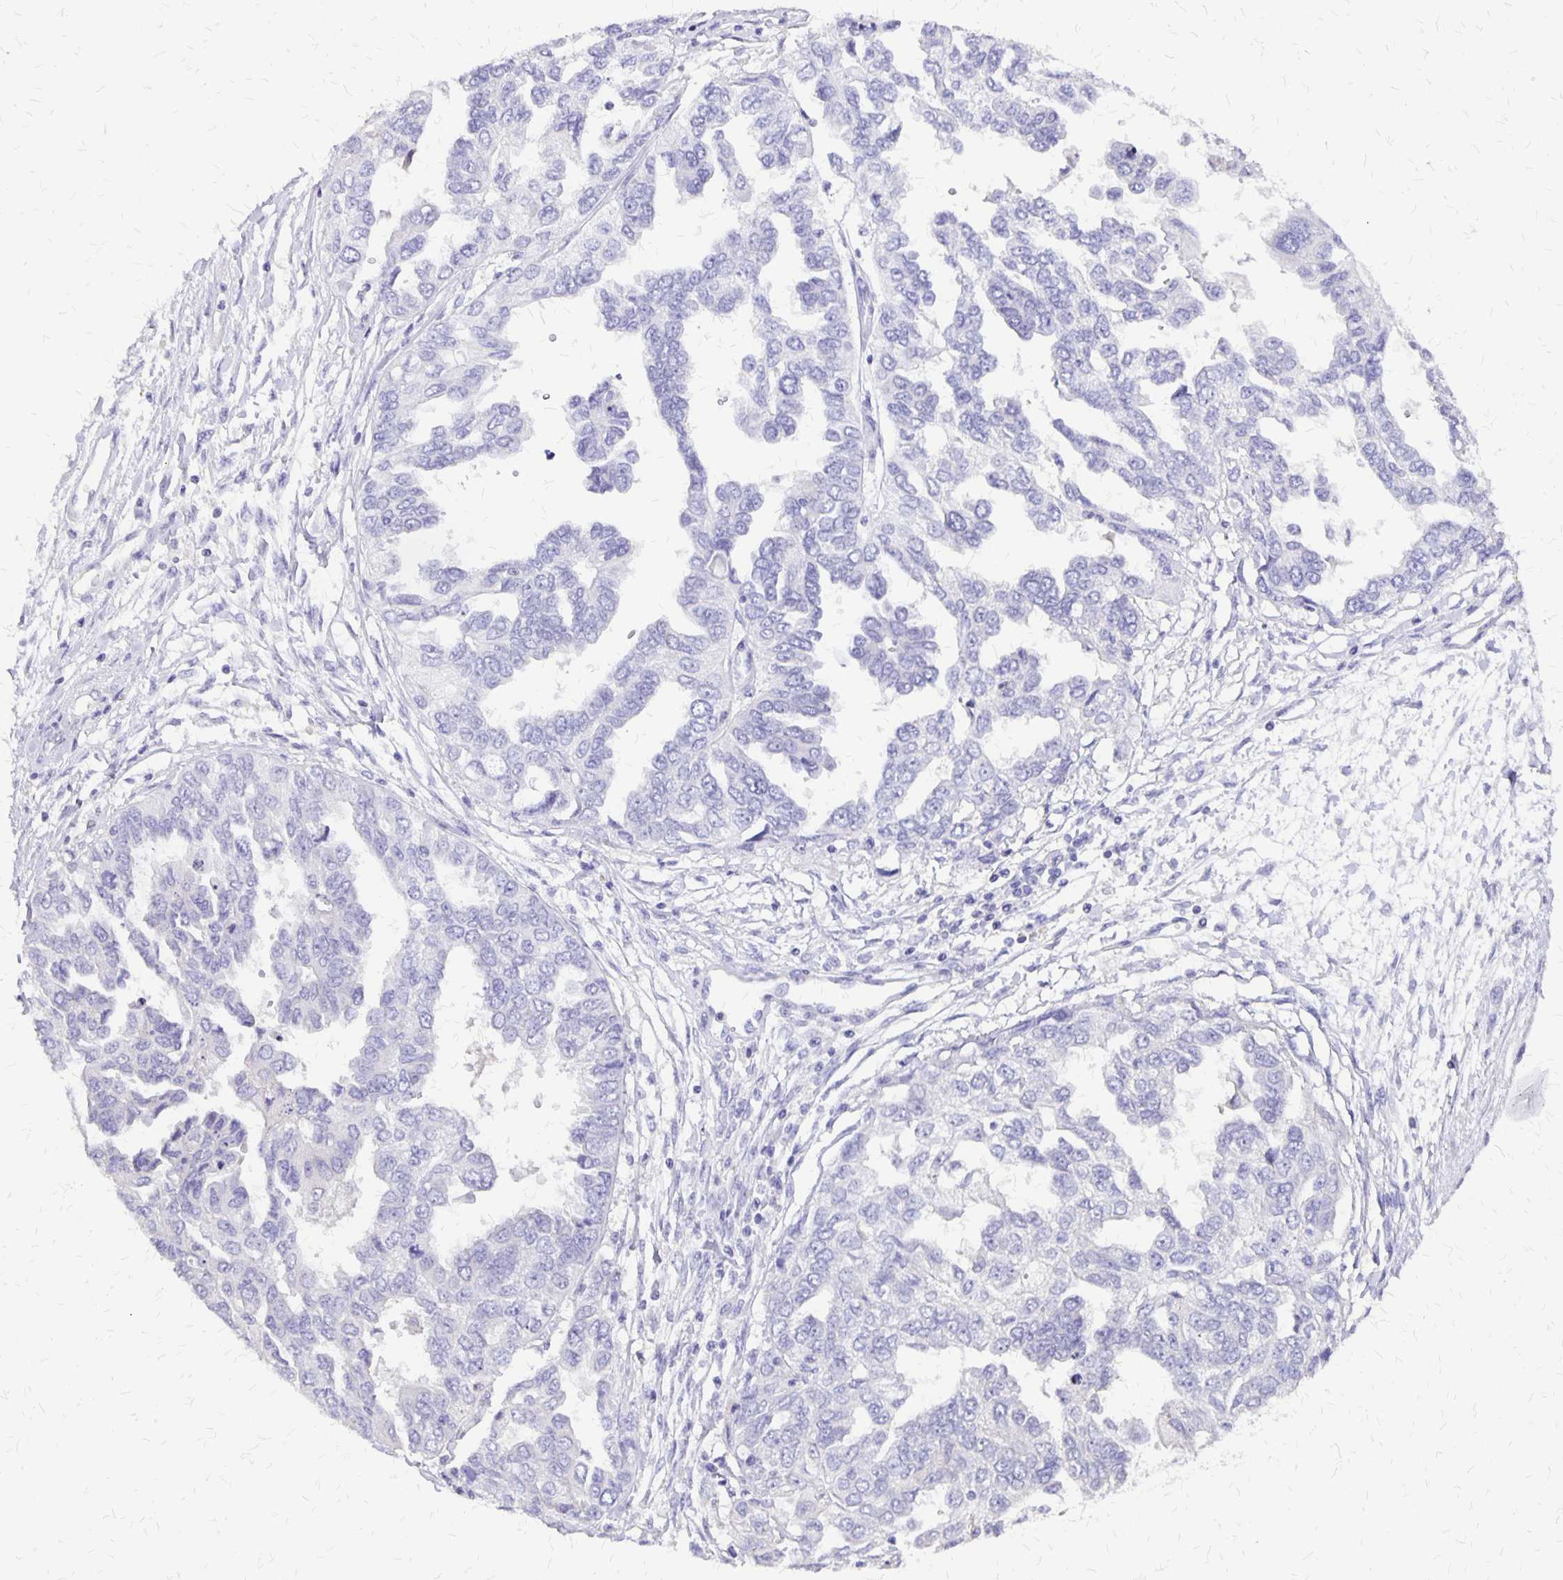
{"staining": {"intensity": "negative", "quantity": "none", "location": "none"}, "tissue": "ovarian cancer", "cell_type": "Tumor cells", "image_type": "cancer", "snomed": [{"axis": "morphology", "description": "Cystadenocarcinoma, serous, NOS"}, {"axis": "topography", "description": "Ovary"}], "caption": "Immunohistochemistry micrograph of serous cystadenocarcinoma (ovarian) stained for a protein (brown), which shows no positivity in tumor cells.", "gene": "SI", "patient": {"sex": "female", "age": 53}}